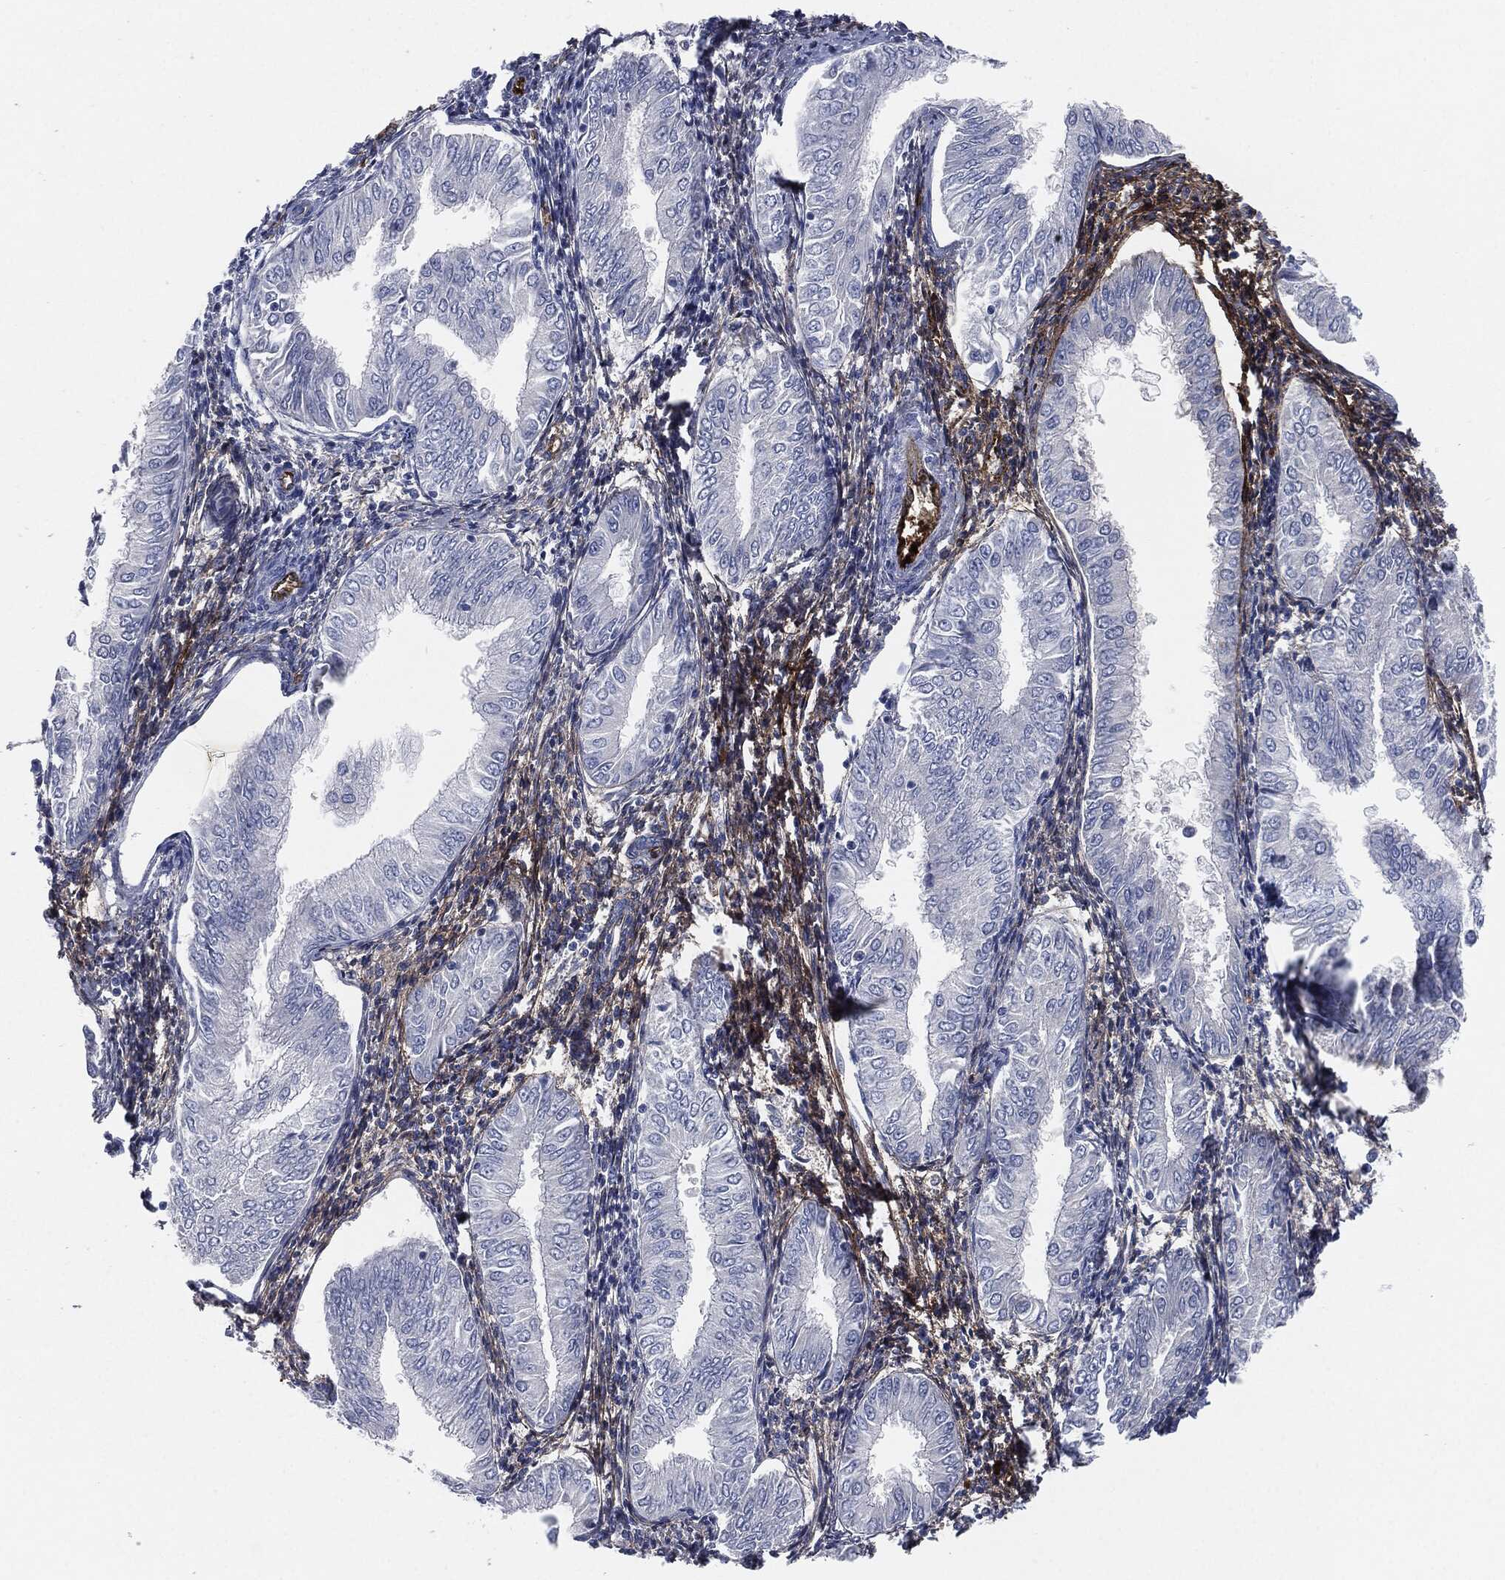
{"staining": {"intensity": "negative", "quantity": "none", "location": "none"}, "tissue": "endometrial cancer", "cell_type": "Tumor cells", "image_type": "cancer", "snomed": [{"axis": "morphology", "description": "Adenocarcinoma, NOS"}, {"axis": "topography", "description": "Endometrium"}], "caption": "A high-resolution histopathology image shows immunohistochemistry (IHC) staining of endometrial adenocarcinoma, which shows no significant positivity in tumor cells.", "gene": "APOB", "patient": {"sex": "female", "age": 53}}